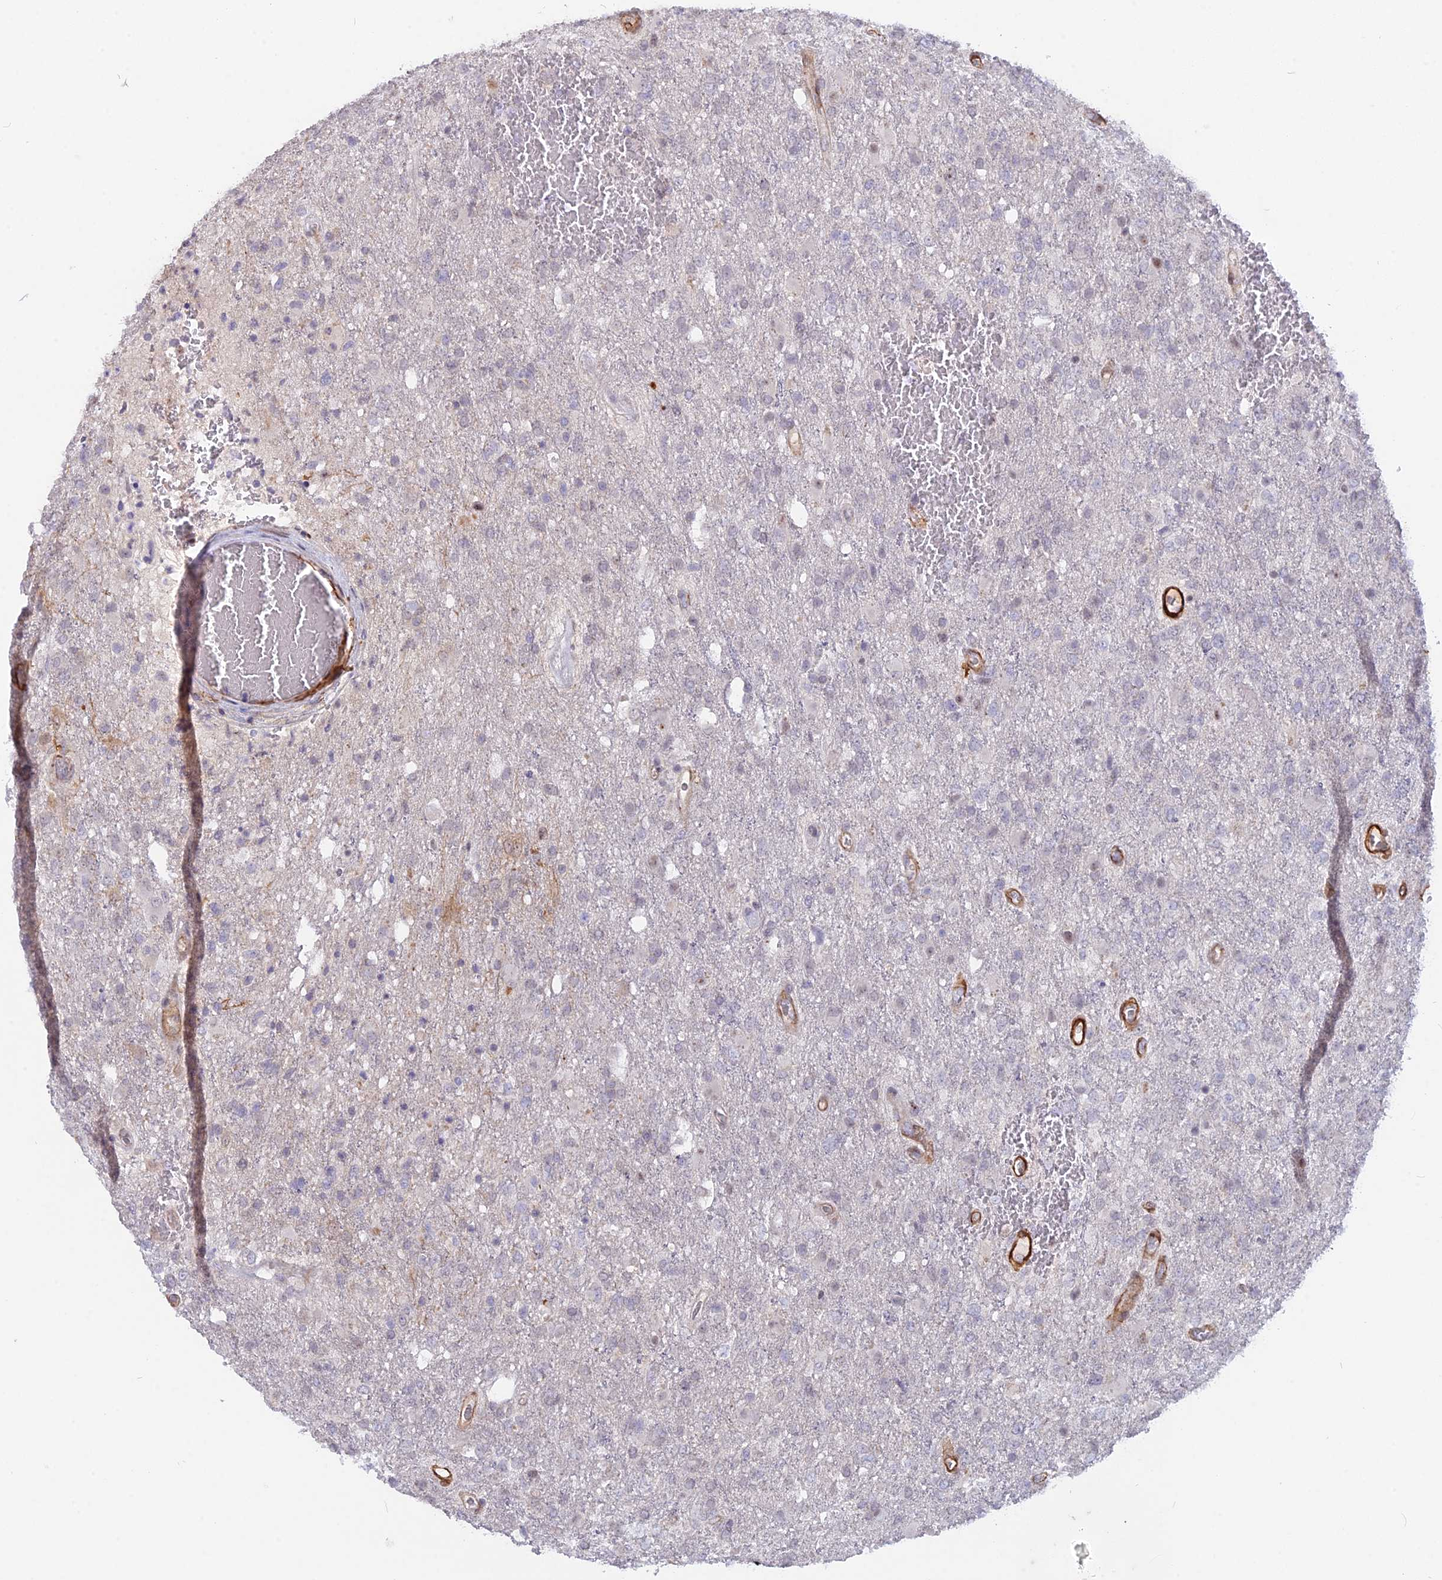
{"staining": {"intensity": "negative", "quantity": "none", "location": "none"}, "tissue": "glioma", "cell_type": "Tumor cells", "image_type": "cancer", "snomed": [{"axis": "morphology", "description": "Glioma, malignant, High grade"}, {"axis": "topography", "description": "Brain"}], "caption": "A micrograph of malignant glioma (high-grade) stained for a protein reveals no brown staining in tumor cells. The staining is performed using DAB (3,3'-diaminobenzidine) brown chromogen with nuclei counter-stained in using hematoxylin.", "gene": "CCDC154", "patient": {"sex": "female", "age": 74}}